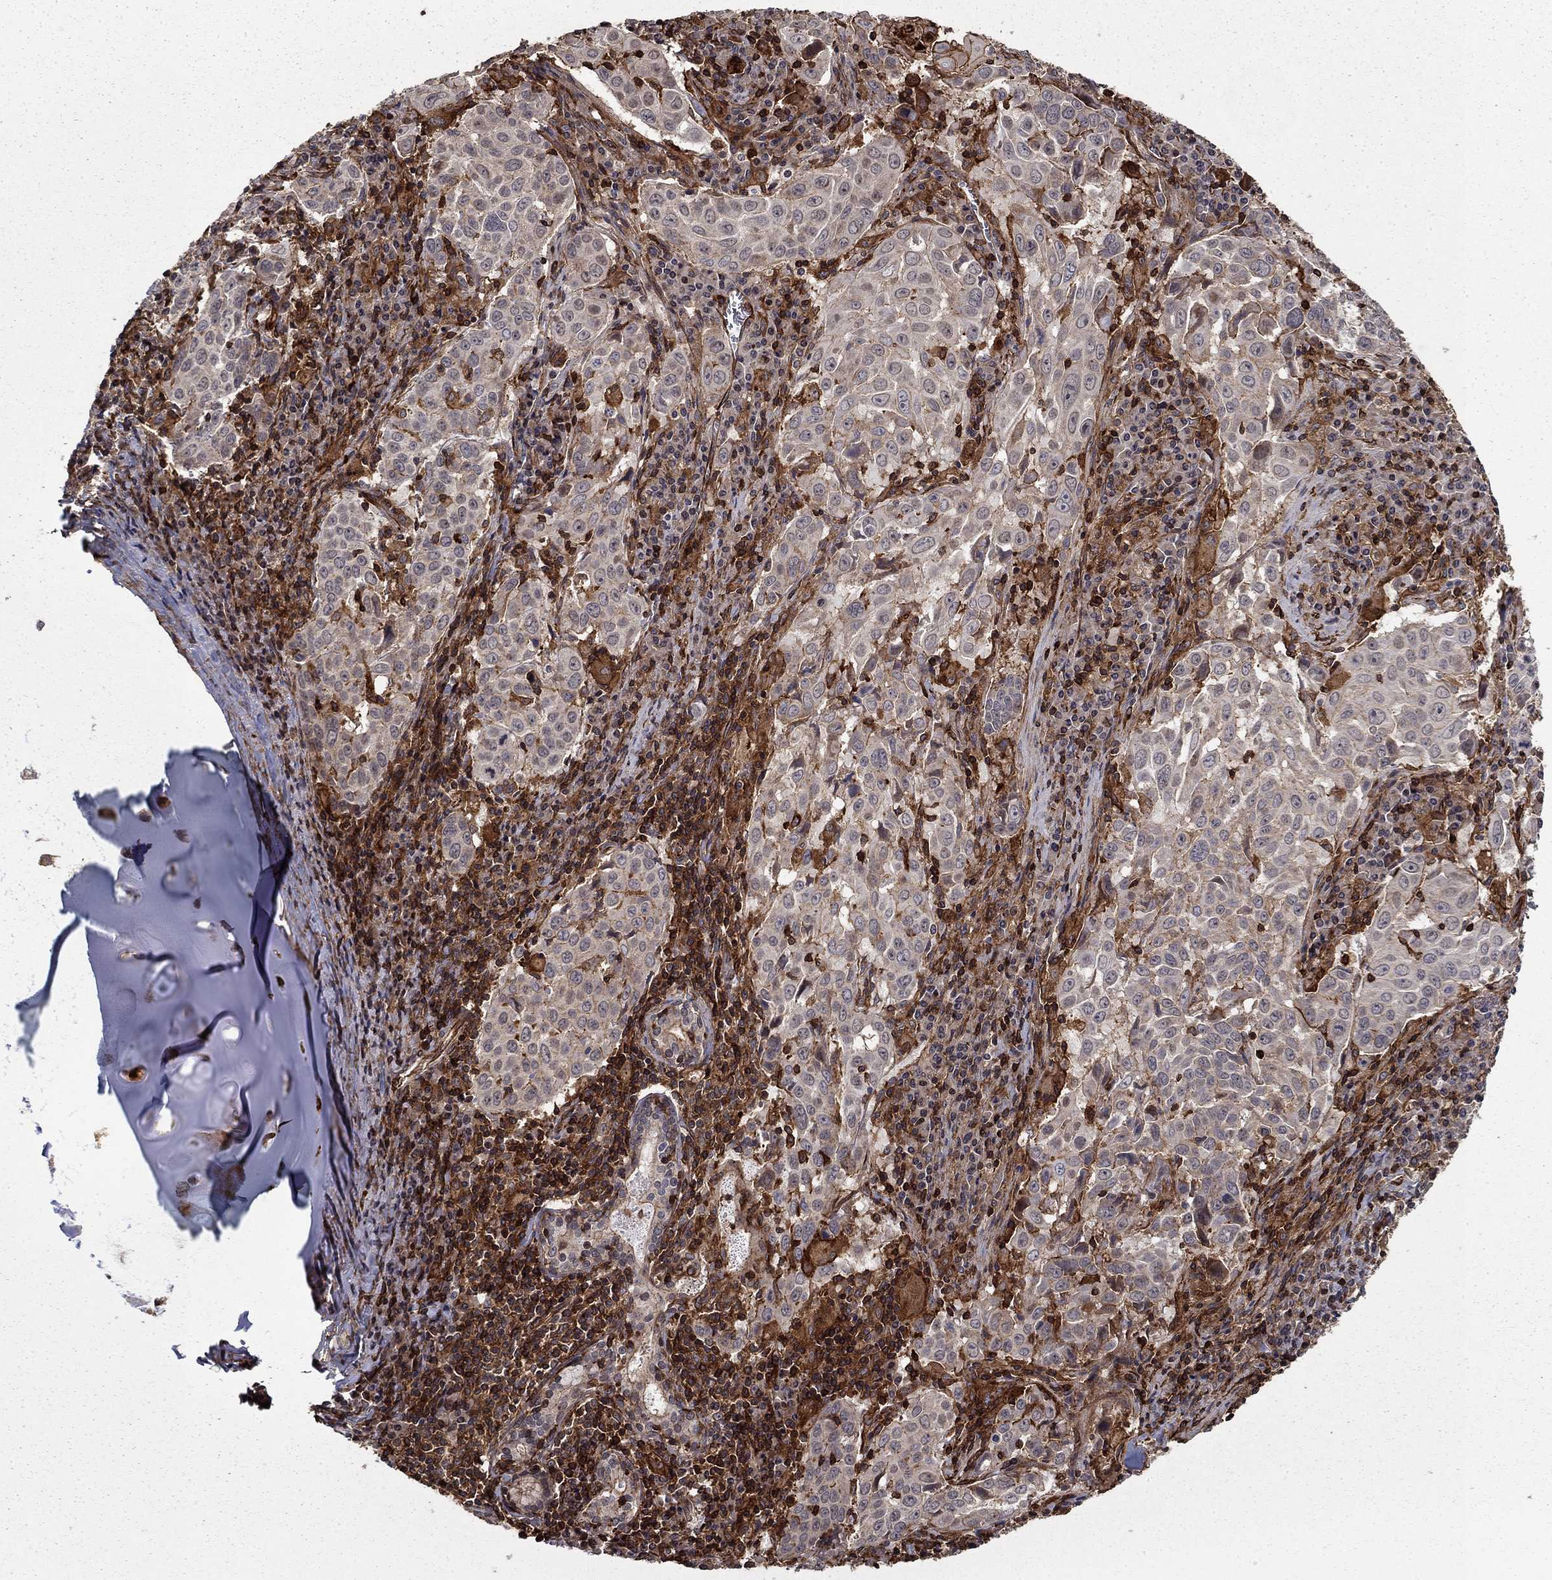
{"staining": {"intensity": "negative", "quantity": "none", "location": "none"}, "tissue": "lung cancer", "cell_type": "Tumor cells", "image_type": "cancer", "snomed": [{"axis": "morphology", "description": "Squamous cell carcinoma, NOS"}, {"axis": "topography", "description": "Lung"}], "caption": "The histopathology image shows no staining of tumor cells in lung cancer (squamous cell carcinoma).", "gene": "ADM", "patient": {"sex": "male", "age": 57}}